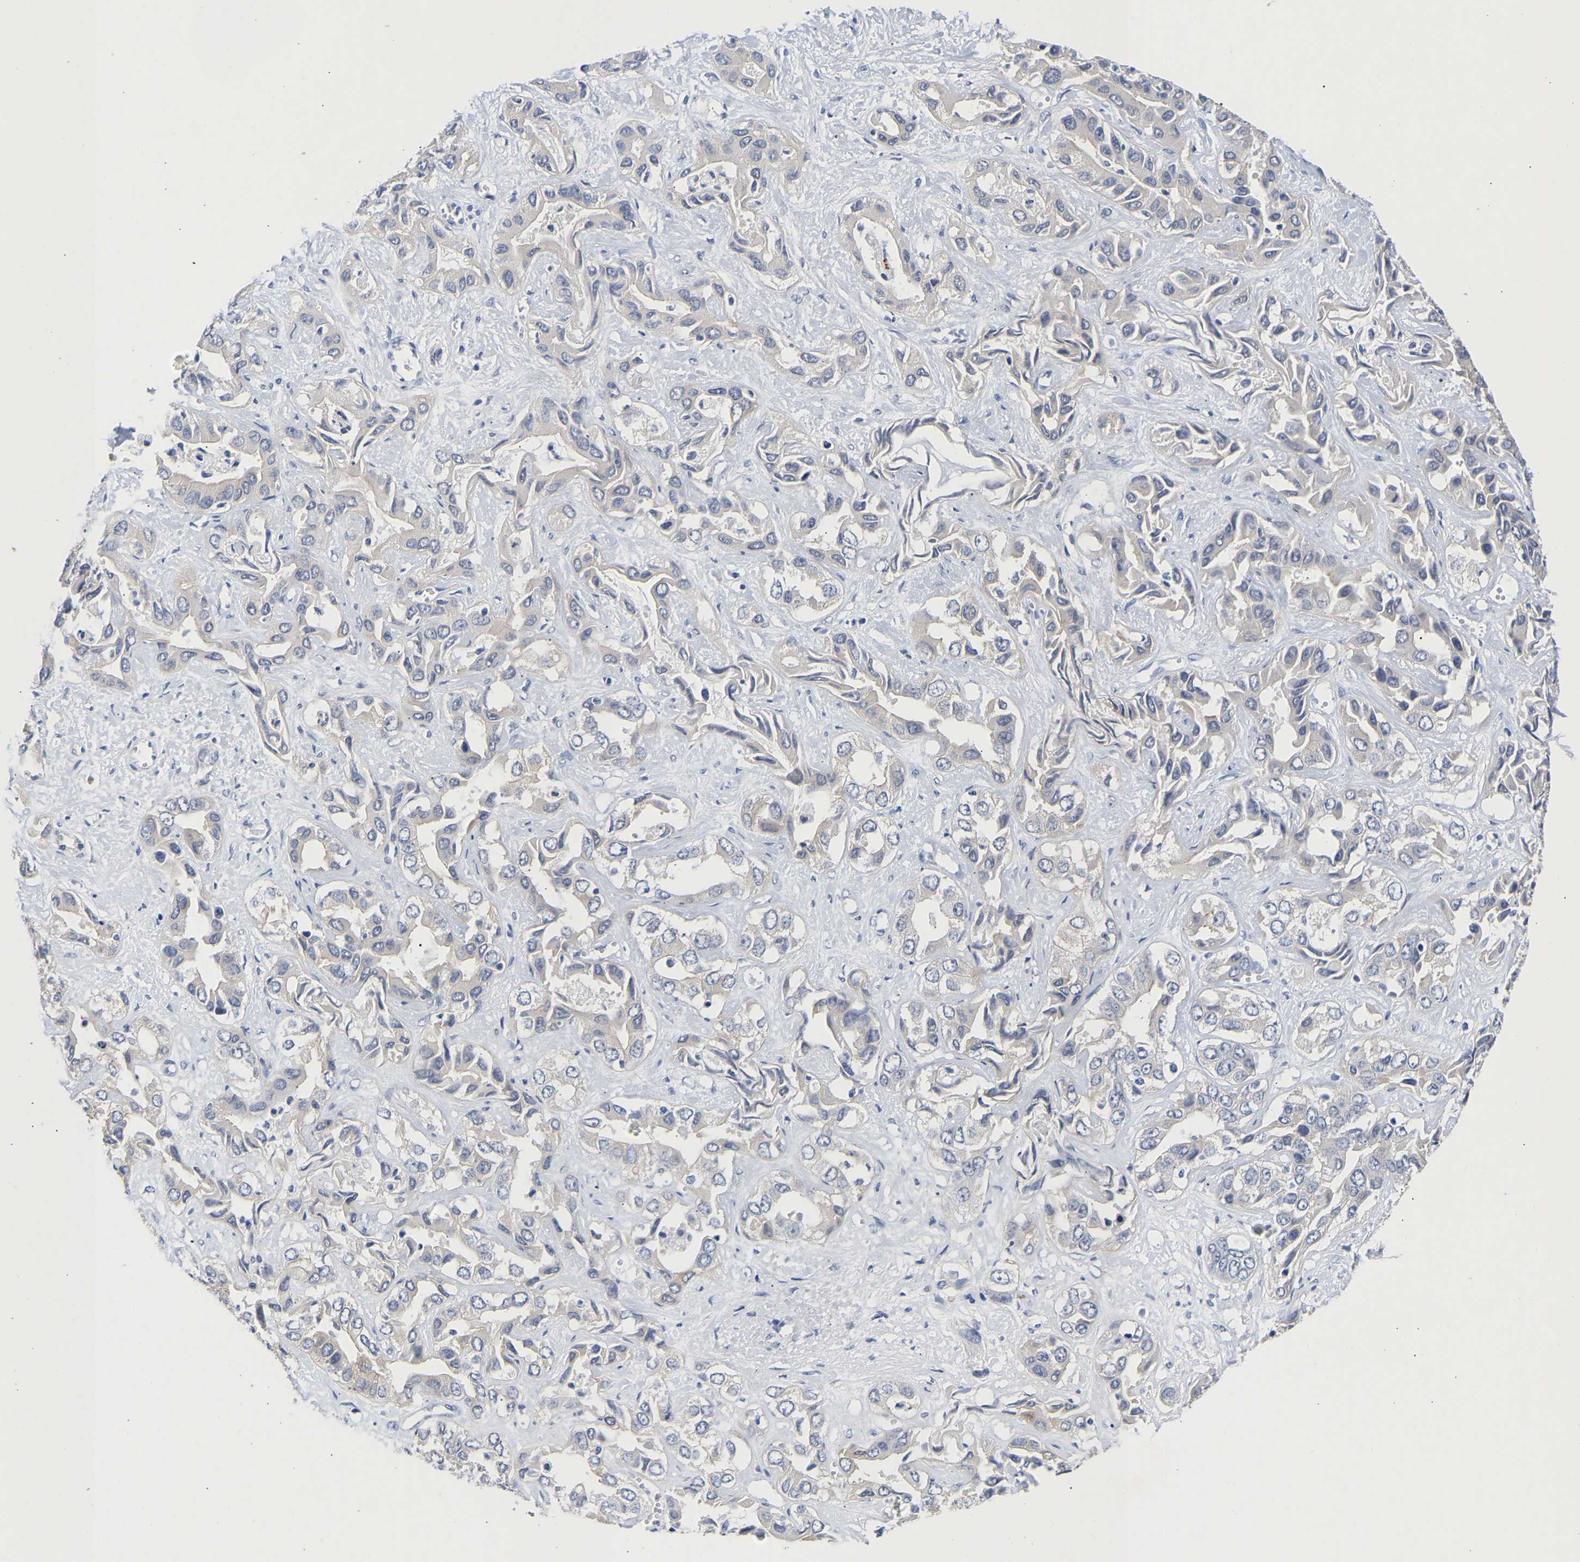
{"staining": {"intensity": "negative", "quantity": "none", "location": "none"}, "tissue": "liver cancer", "cell_type": "Tumor cells", "image_type": "cancer", "snomed": [{"axis": "morphology", "description": "Cholangiocarcinoma"}, {"axis": "topography", "description": "Liver"}], "caption": "This is an immunohistochemistry (IHC) micrograph of human cholangiocarcinoma (liver). There is no expression in tumor cells.", "gene": "CCDC6", "patient": {"sex": "female", "age": 52}}